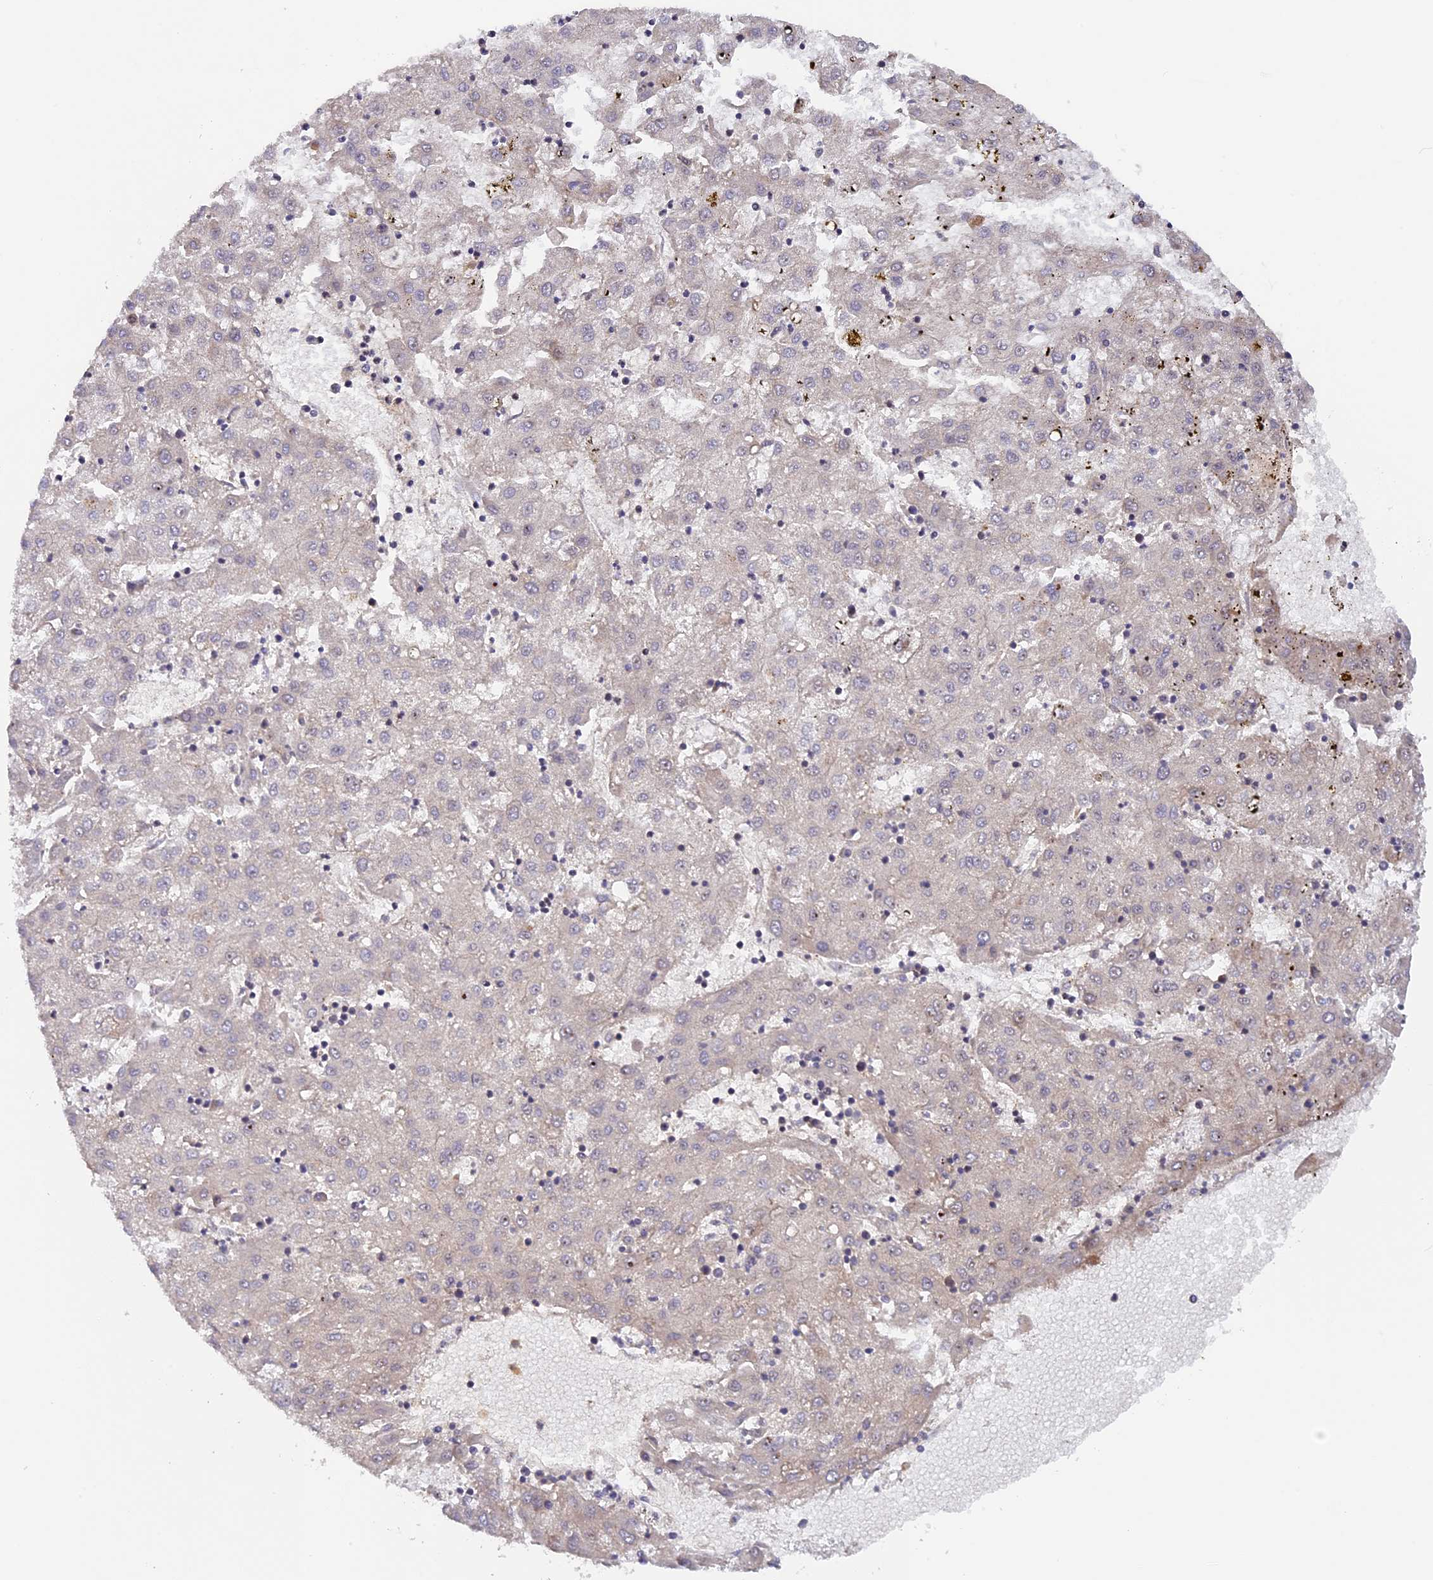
{"staining": {"intensity": "negative", "quantity": "none", "location": "none"}, "tissue": "liver cancer", "cell_type": "Tumor cells", "image_type": "cancer", "snomed": [{"axis": "morphology", "description": "Carcinoma, Hepatocellular, NOS"}, {"axis": "topography", "description": "Liver"}], "caption": "IHC image of neoplastic tissue: human liver cancer stained with DAB (3,3'-diaminobenzidine) reveals no significant protein expression in tumor cells.", "gene": "FERMT1", "patient": {"sex": "male", "age": 72}}